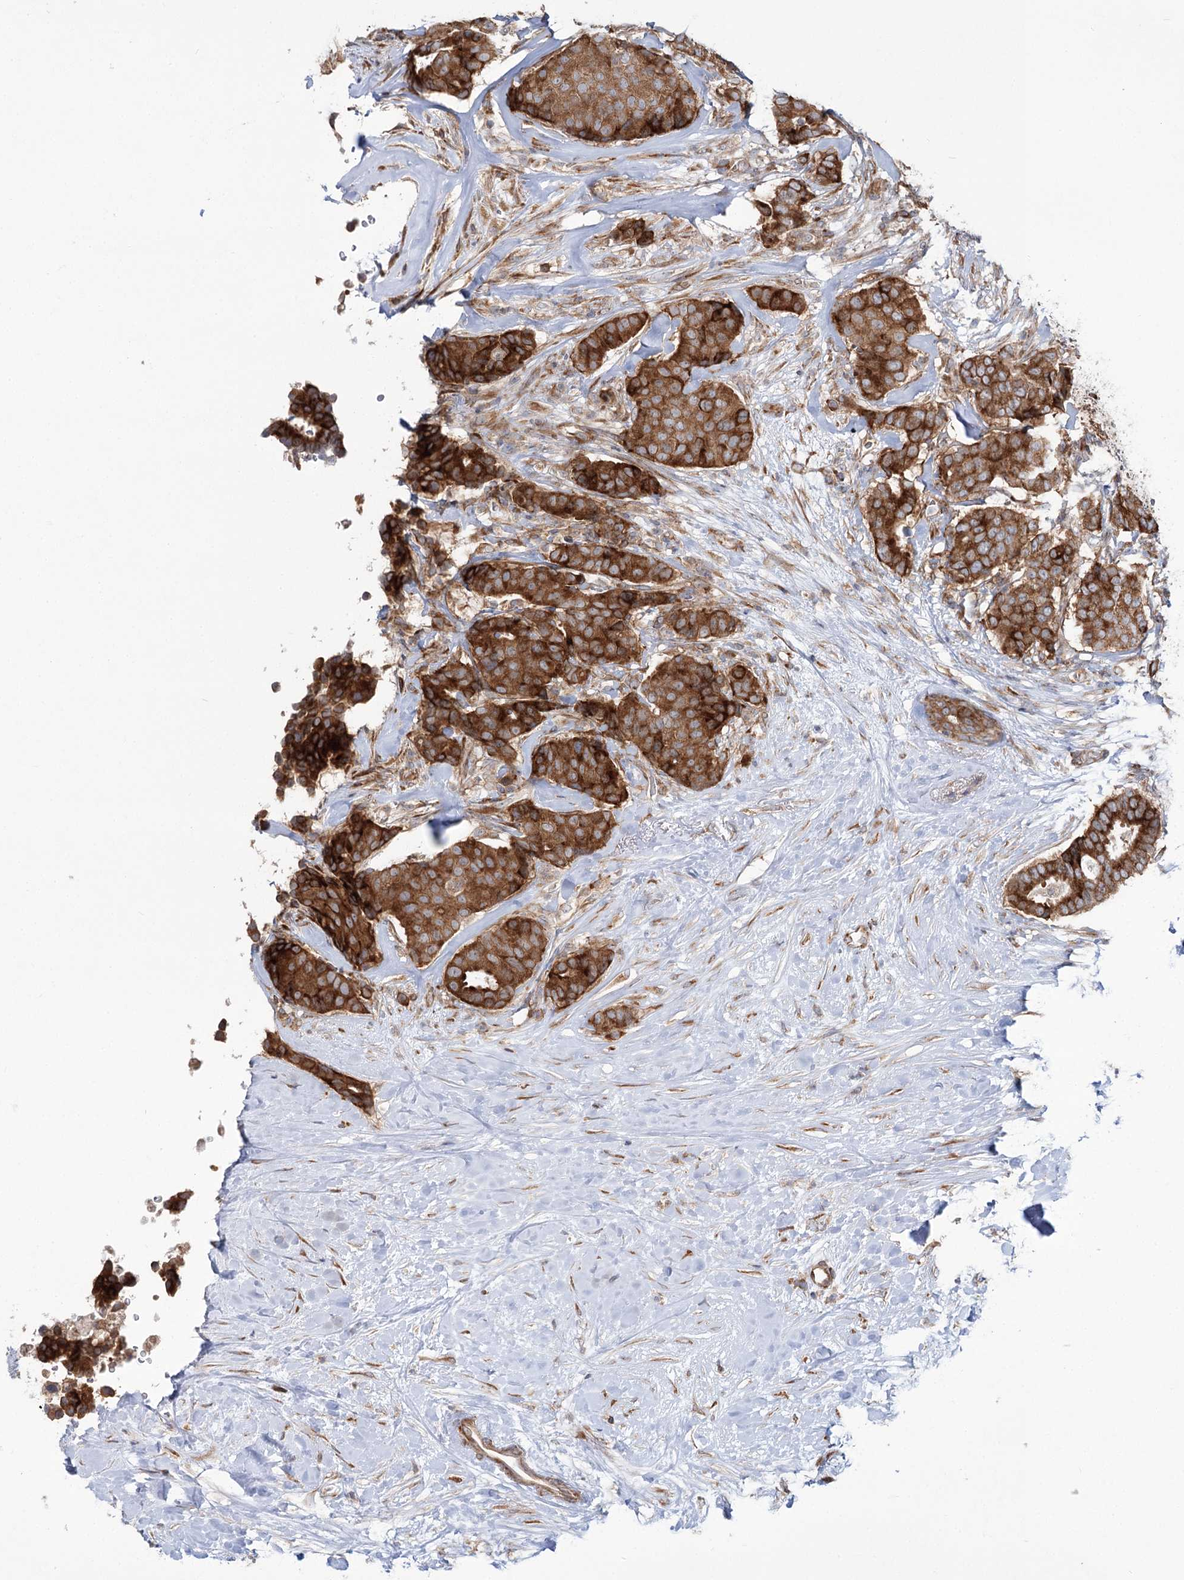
{"staining": {"intensity": "strong", "quantity": ">75%", "location": "cytoplasmic/membranous"}, "tissue": "breast cancer", "cell_type": "Tumor cells", "image_type": "cancer", "snomed": [{"axis": "morphology", "description": "Duct carcinoma"}, {"axis": "topography", "description": "Breast"}], "caption": "Immunohistochemical staining of human breast infiltrating ductal carcinoma displays high levels of strong cytoplasmic/membranous protein positivity in about >75% of tumor cells. Ihc stains the protein in brown and the nuclei are stained blue.", "gene": "VWA2", "patient": {"sex": "female", "age": 75}}